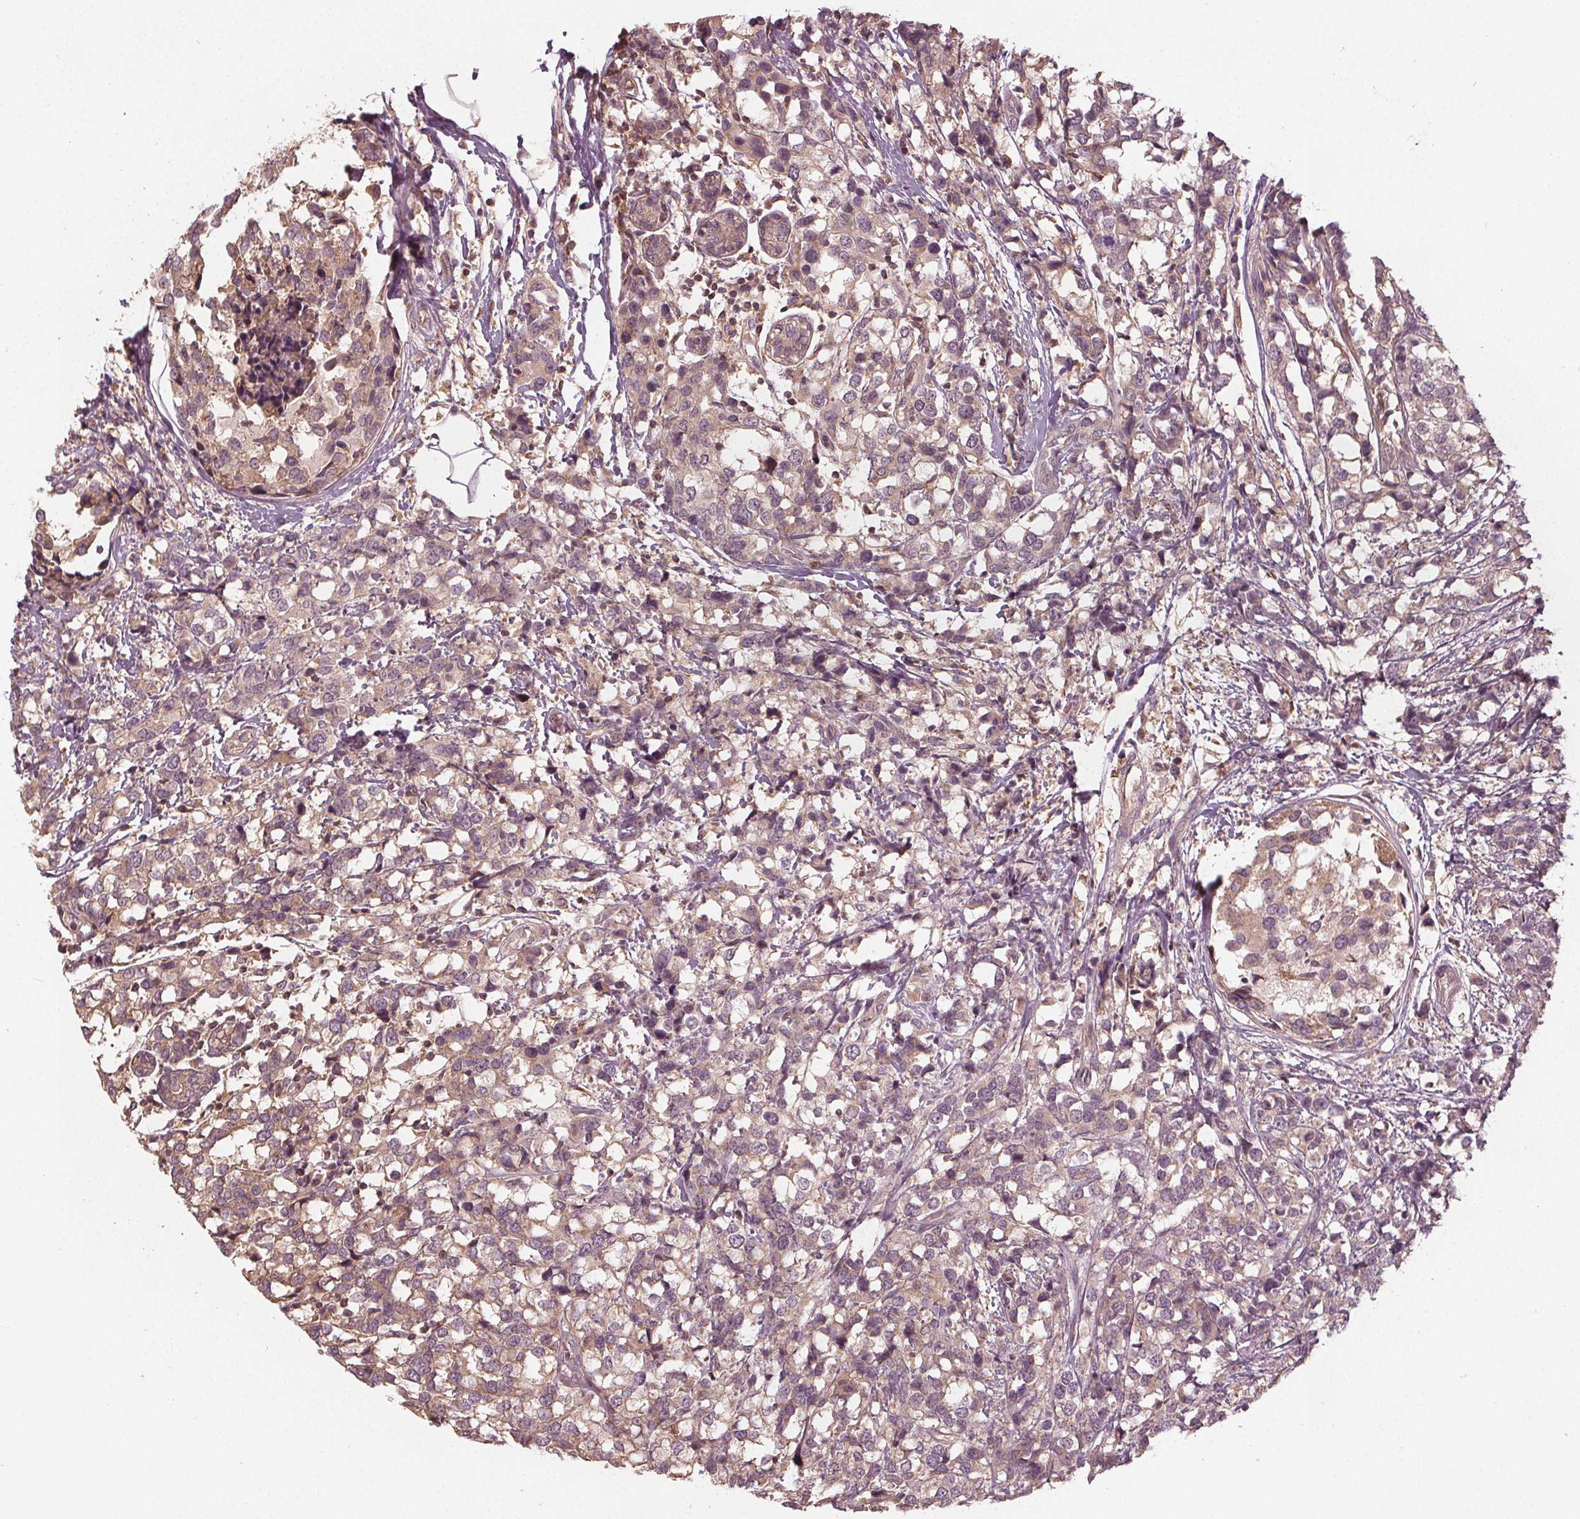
{"staining": {"intensity": "weak", "quantity": ">75%", "location": "cytoplasmic/membranous"}, "tissue": "breast cancer", "cell_type": "Tumor cells", "image_type": "cancer", "snomed": [{"axis": "morphology", "description": "Lobular carcinoma"}, {"axis": "topography", "description": "Breast"}], "caption": "The photomicrograph displays a brown stain indicating the presence of a protein in the cytoplasmic/membranous of tumor cells in lobular carcinoma (breast).", "gene": "GNB2", "patient": {"sex": "female", "age": 59}}